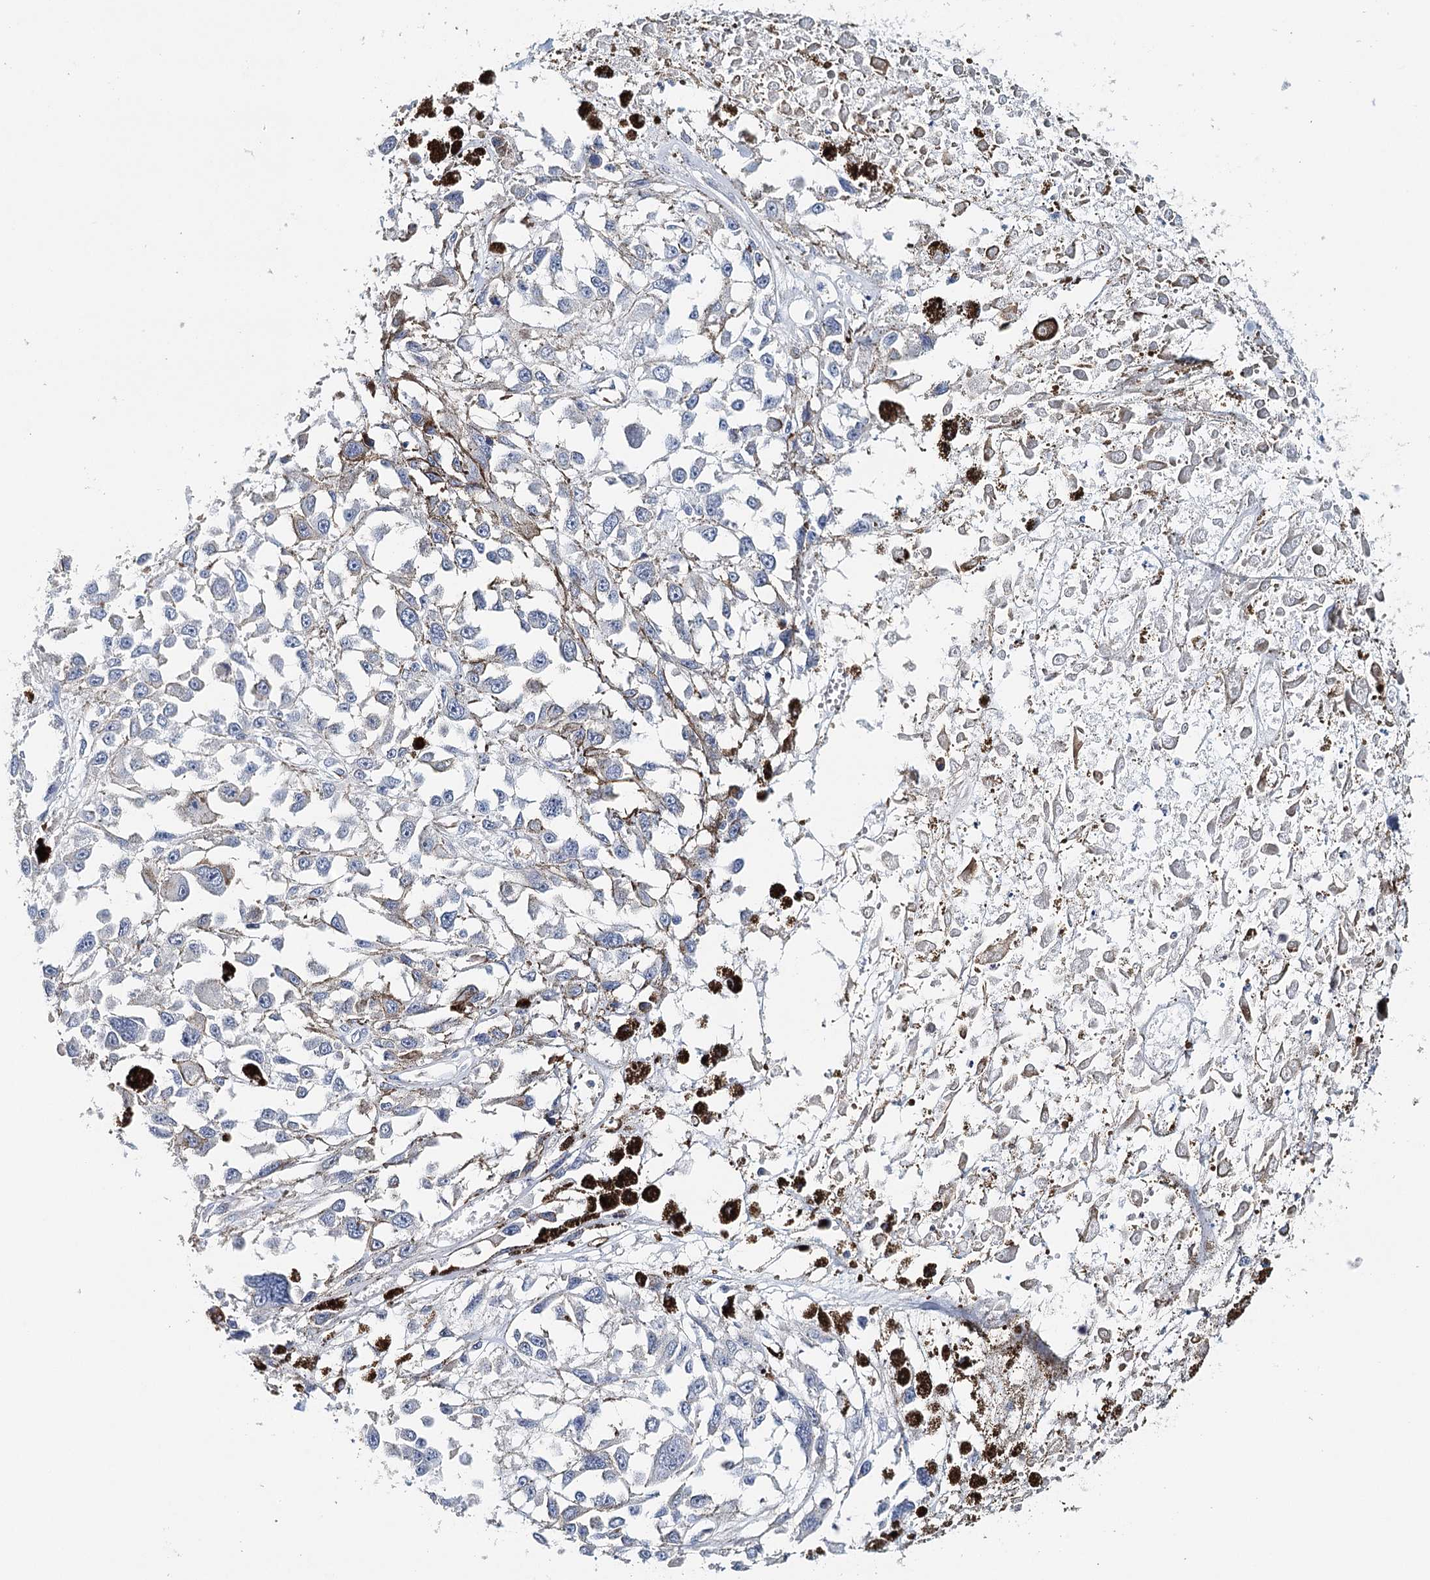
{"staining": {"intensity": "negative", "quantity": "none", "location": "none"}, "tissue": "melanoma", "cell_type": "Tumor cells", "image_type": "cancer", "snomed": [{"axis": "morphology", "description": "Malignant melanoma, Metastatic site"}, {"axis": "topography", "description": "Lymph node"}], "caption": "High magnification brightfield microscopy of melanoma stained with DAB (3,3'-diaminobenzidine) (brown) and counterstained with hematoxylin (blue): tumor cells show no significant expression.", "gene": "SYNPO", "patient": {"sex": "male", "age": 59}}